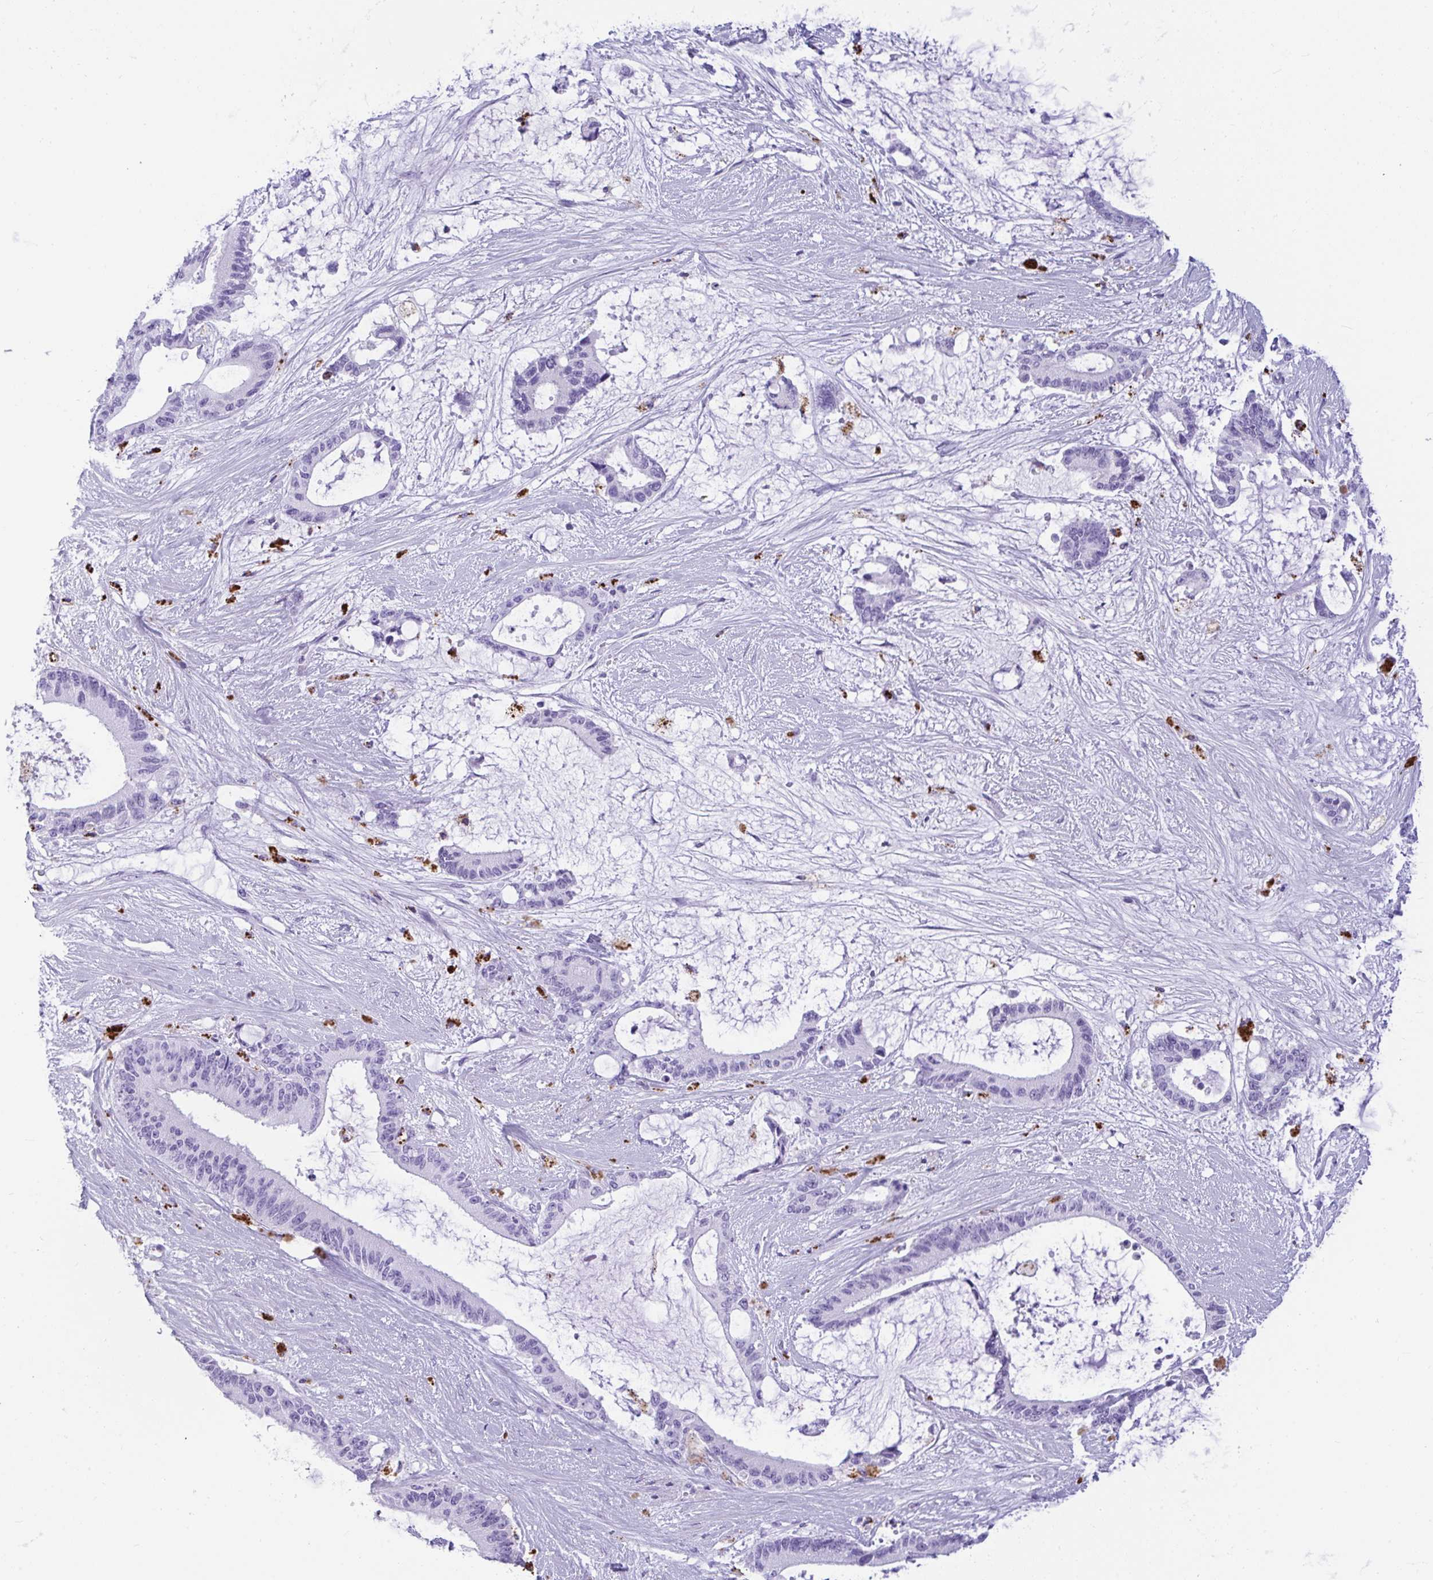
{"staining": {"intensity": "negative", "quantity": "none", "location": "none"}, "tissue": "liver cancer", "cell_type": "Tumor cells", "image_type": "cancer", "snomed": [{"axis": "morphology", "description": "Normal tissue, NOS"}, {"axis": "morphology", "description": "Cholangiocarcinoma"}, {"axis": "topography", "description": "Liver"}, {"axis": "topography", "description": "Peripheral nerve tissue"}], "caption": "This is an immunohistochemistry photomicrograph of liver cancer. There is no staining in tumor cells.", "gene": "CPVL", "patient": {"sex": "female", "age": 73}}